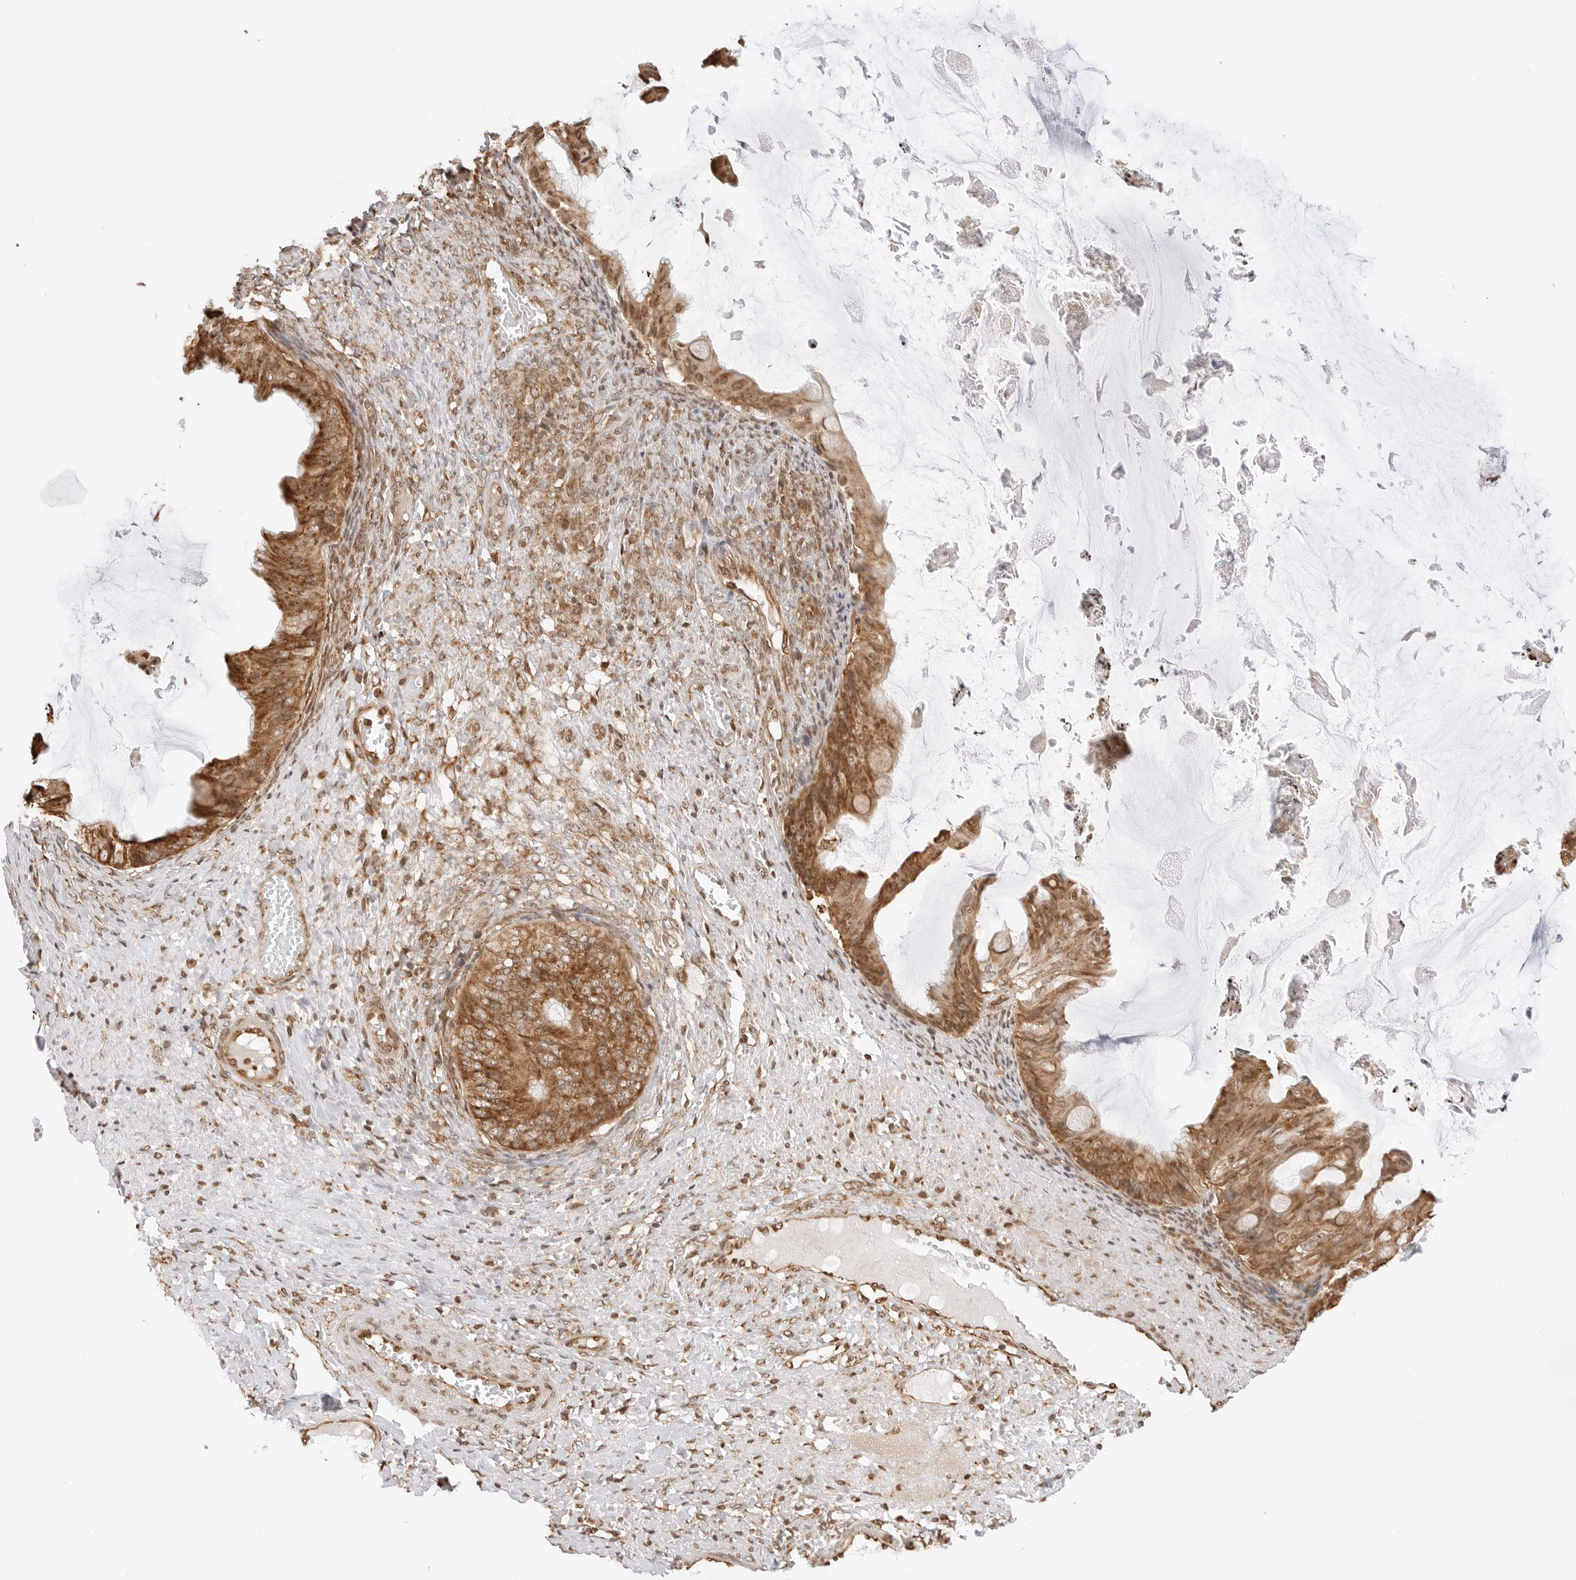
{"staining": {"intensity": "moderate", "quantity": ">75%", "location": "cytoplasmic/membranous,nuclear"}, "tissue": "ovarian cancer", "cell_type": "Tumor cells", "image_type": "cancer", "snomed": [{"axis": "morphology", "description": "Cystadenocarcinoma, mucinous, NOS"}, {"axis": "topography", "description": "Ovary"}], "caption": "Tumor cells show moderate cytoplasmic/membranous and nuclear staining in about >75% of cells in ovarian cancer (mucinous cystadenocarcinoma).", "gene": "FKBP14", "patient": {"sex": "female", "age": 61}}